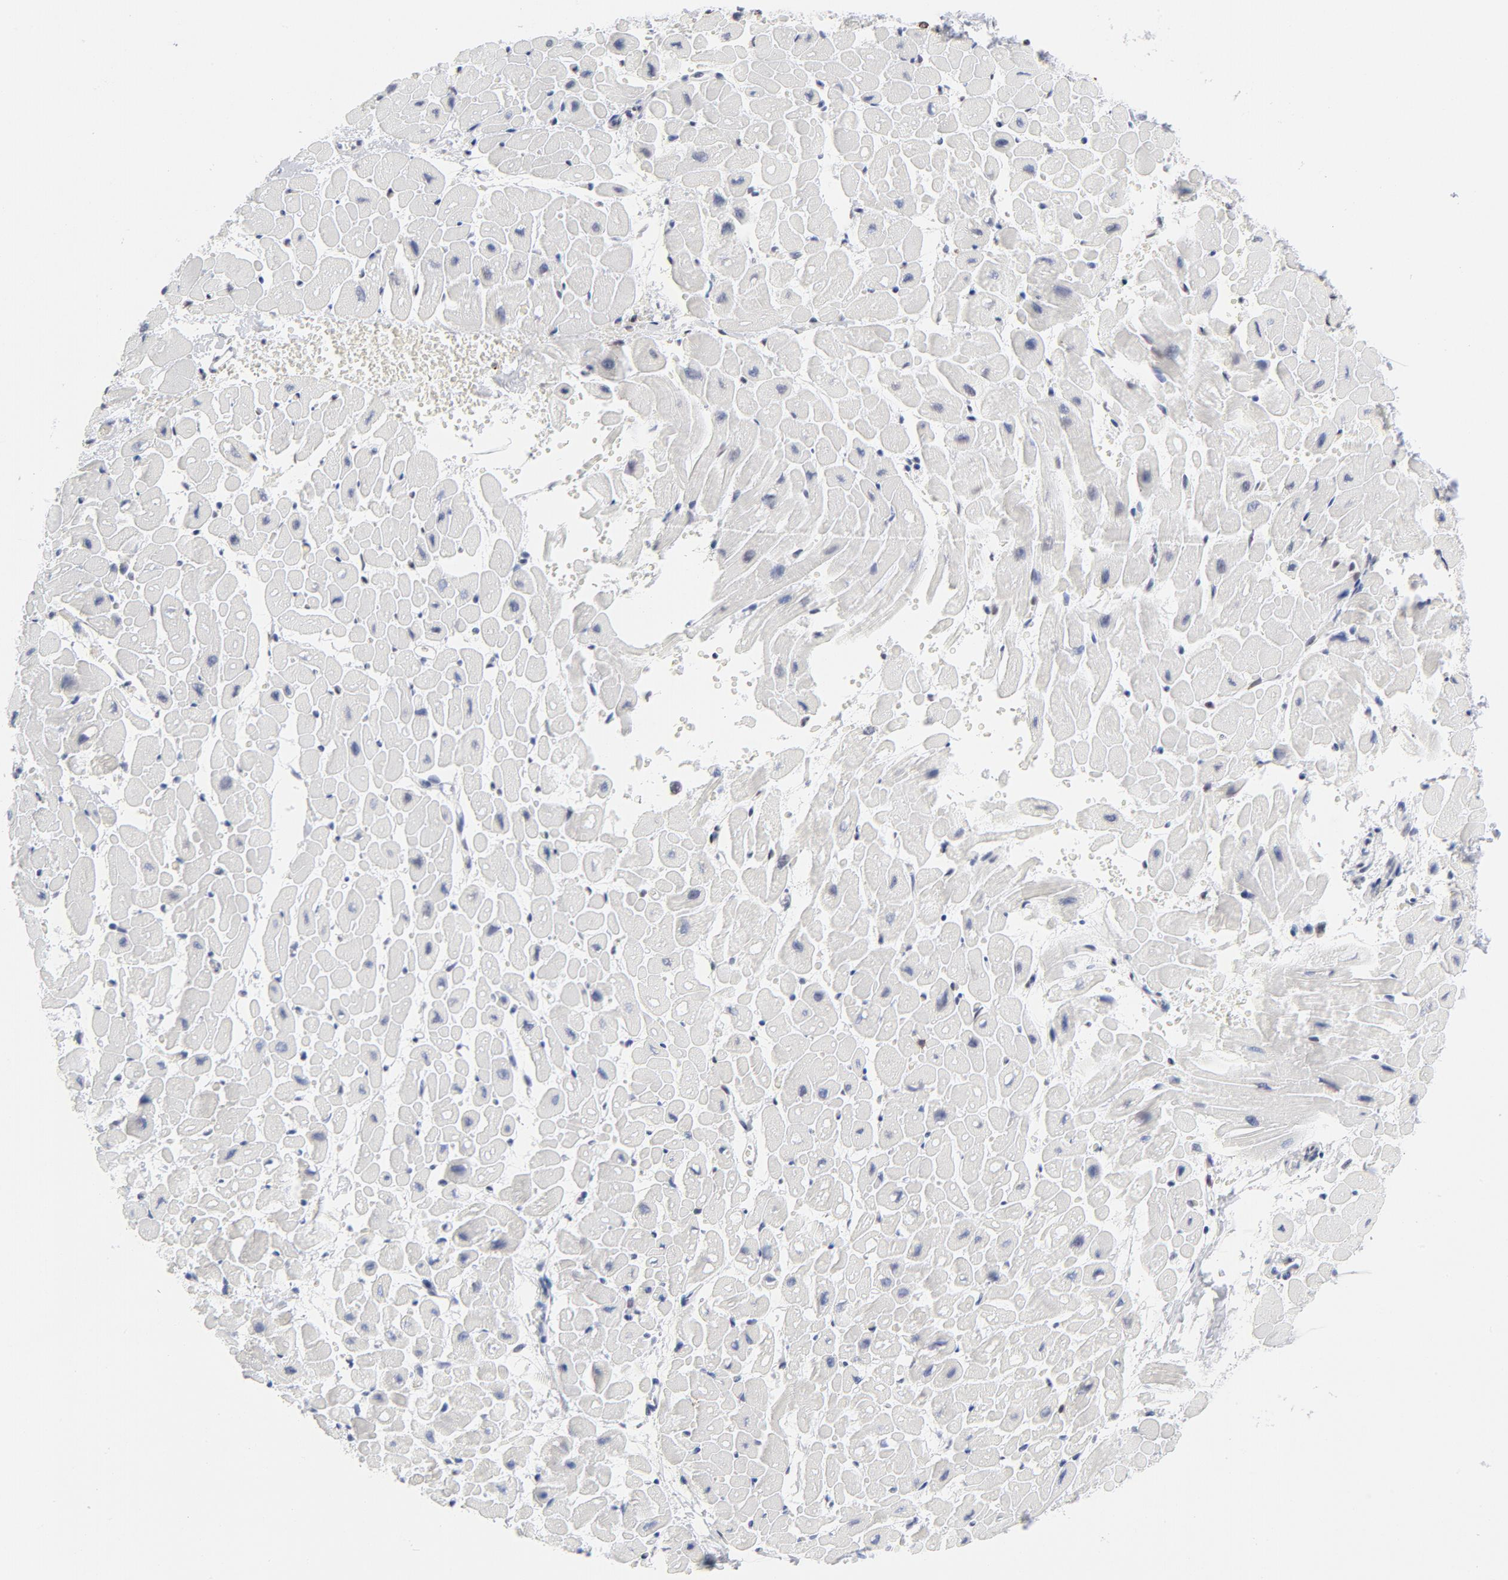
{"staining": {"intensity": "negative", "quantity": "none", "location": "none"}, "tissue": "heart muscle", "cell_type": "Cardiomyocytes", "image_type": "normal", "snomed": [{"axis": "morphology", "description": "Normal tissue, NOS"}, {"axis": "topography", "description": "Heart"}], "caption": "Protein analysis of normal heart muscle demonstrates no significant positivity in cardiomyocytes. Brightfield microscopy of immunohistochemistry (IHC) stained with DAB (3,3'-diaminobenzidine) (brown) and hematoxylin (blue), captured at high magnification.", "gene": "CD2", "patient": {"sex": "male", "age": 45}}